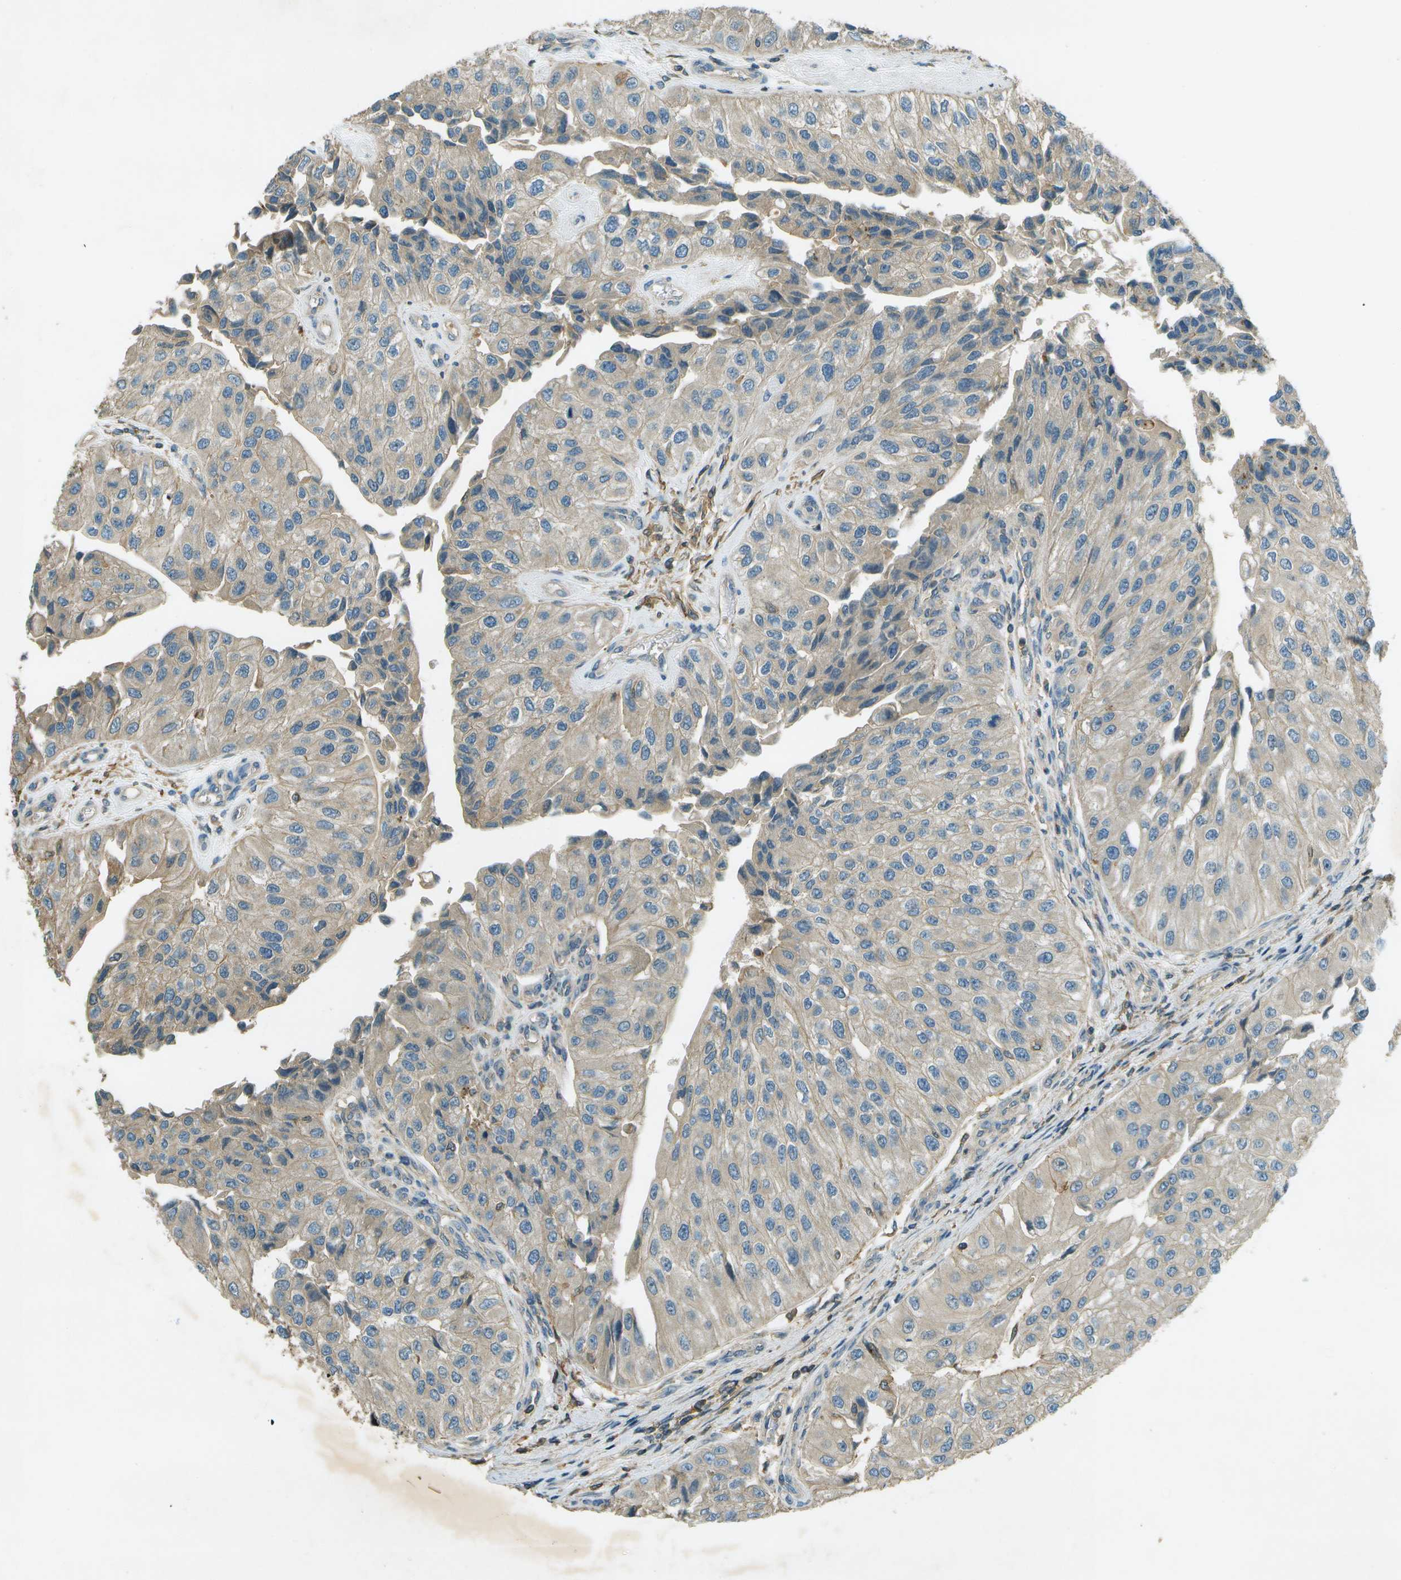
{"staining": {"intensity": "weak", "quantity": "<25%", "location": "cytoplasmic/membranous"}, "tissue": "urothelial cancer", "cell_type": "Tumor cells", "image_type": "cancer", "snomed": [{"axis": "morphology", "description": "Urothelial carcinoma, High grade"}, {"axis": "topography", "description": "Kidney"}, {"axis": "topography", "description": "Urinary bladder"}], "caption": "Tumor cells show no significant protein staining in high-grade urothelial carcinoma.", "gene": "NUDT4", "patient": {"sex": "male", "age": 77}}